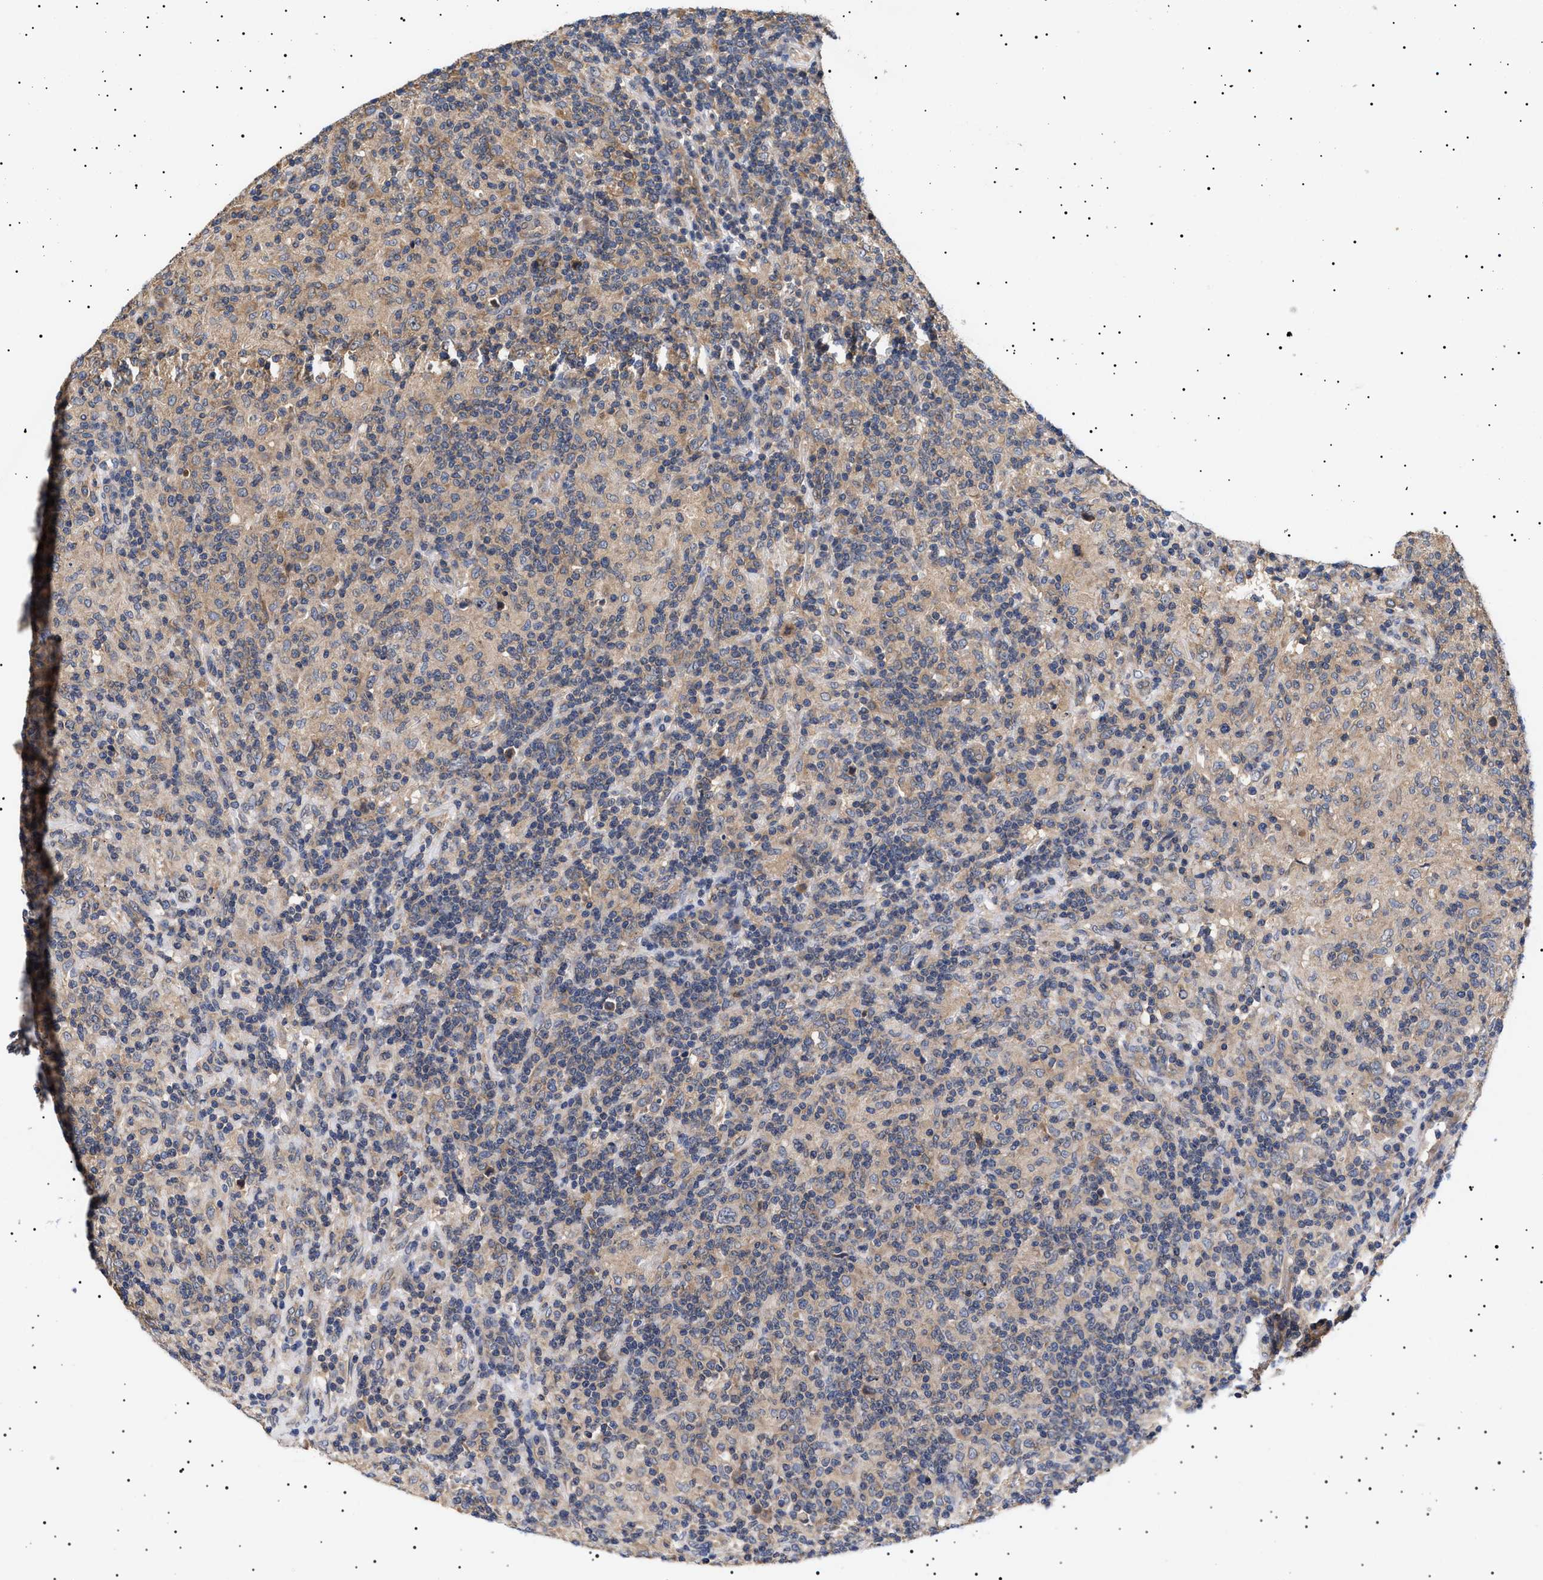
{"staining": {"intensity": "weak", "quantity": "25%-75%", "location": "cytoplasmic/membranous"}, "tissue": "lymphoma", "cell_type": "Tumor cells", "image_type": "cancer", "snomed": [{"axis": "morphology", "description": "Hodgkin's disease, NOS"}, {"axis": "topography", "description": "Lymph node"}], "caption": "Immunohistochemistry (DAB (3,3'-diaminobenzidine)) staining of Hodgkin's disease displays weak cytoplasmic/membranous protein positivity in approximately 25%-75% of tumor cells.", "gene": "KRBA1", "patient": {"sex": "male", "age": 70}}